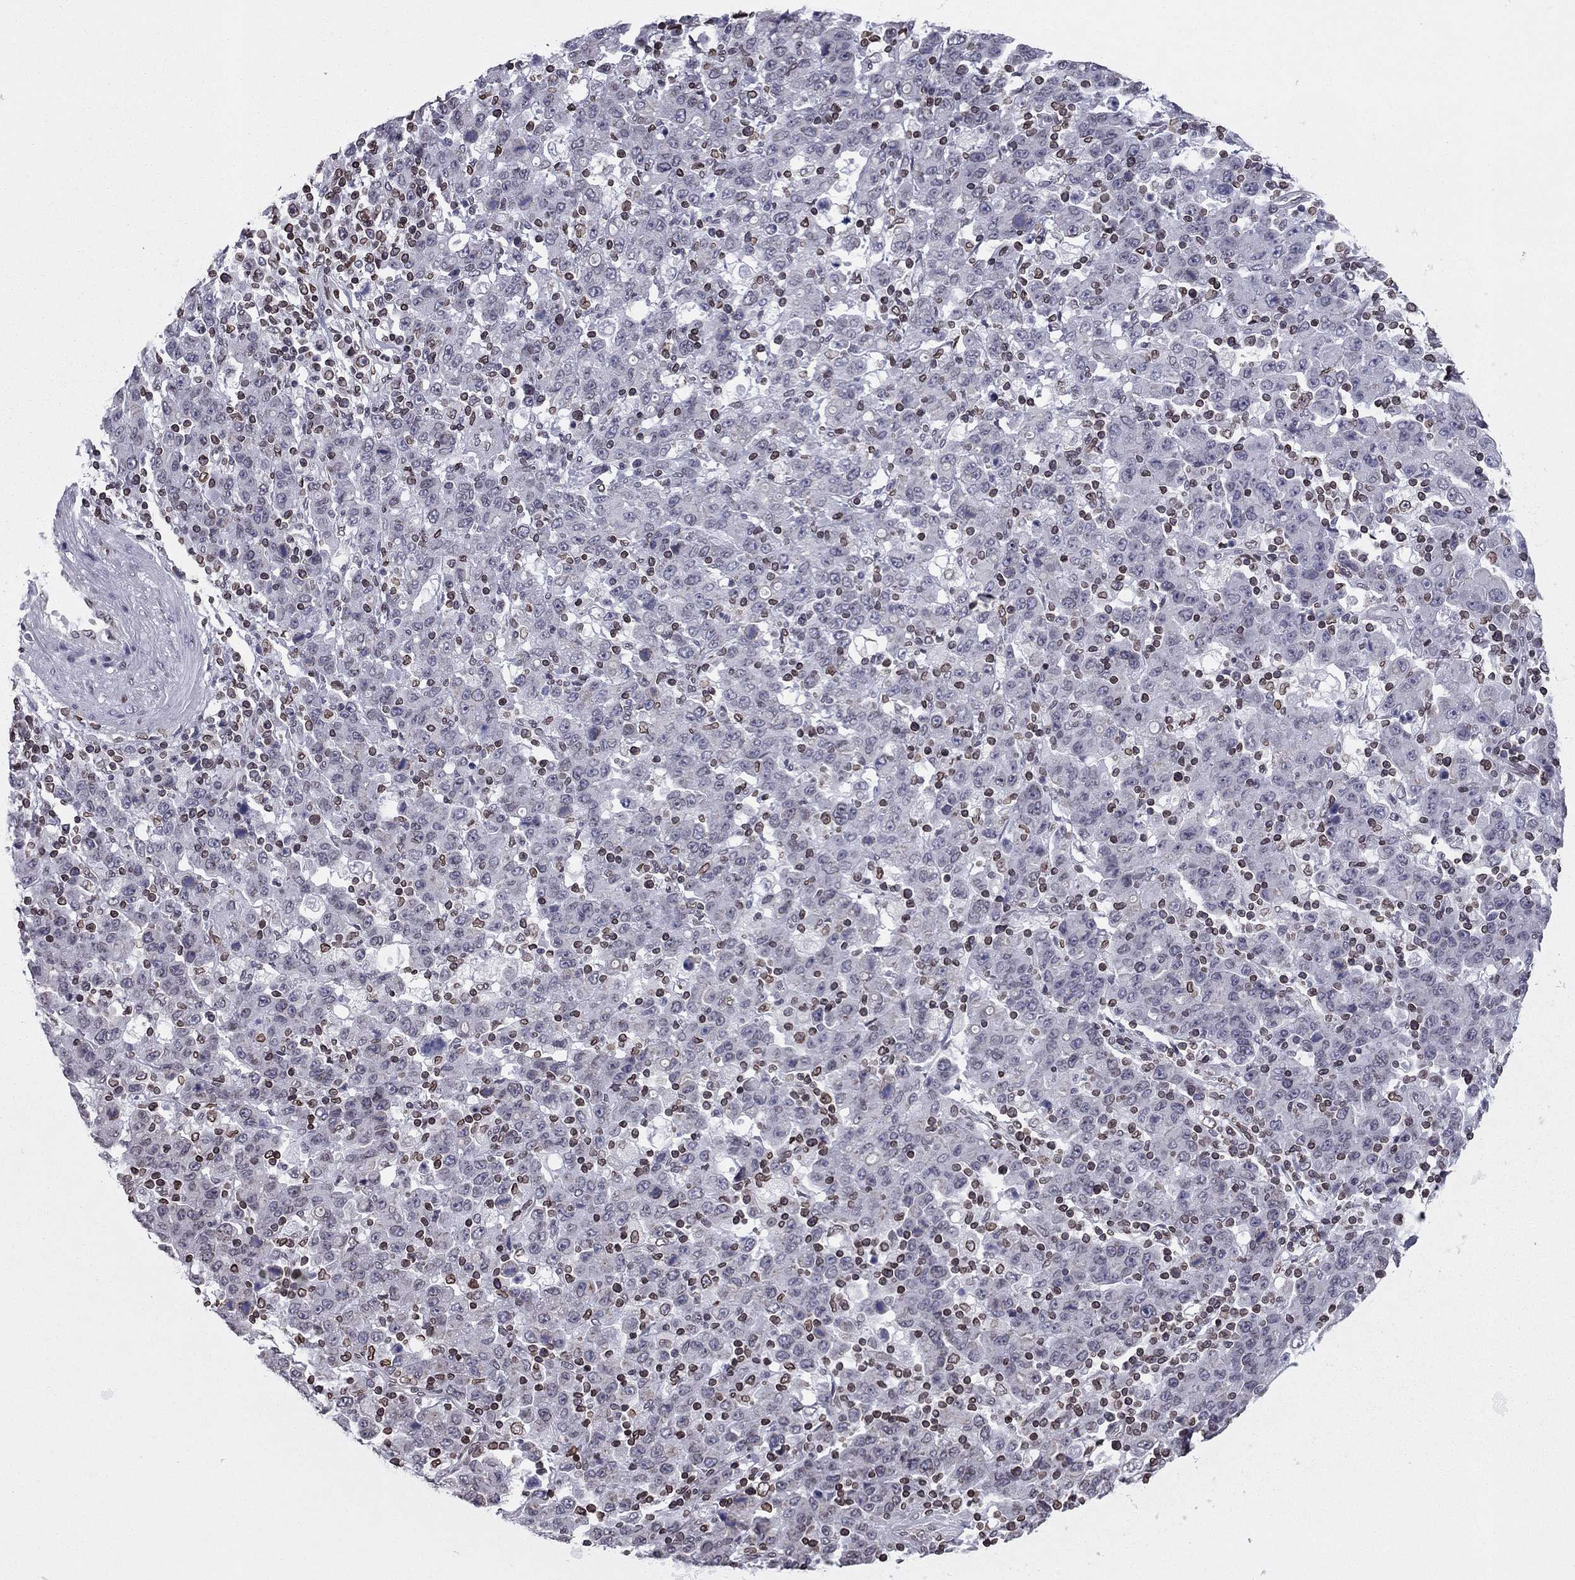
{"staining": {"intensity": "negative", "quantity": "none", "location": "none"}, "tissue": "stomach cancer", "cell_type": "Tumor cells", "image_type": "cancer", "snomed": [{"axis": "morphology", "description": "Adenocarcinoma, NOS"}, {"axis": "topography", "description": "Stomach, upper"}], "caption": "This is an IHC image of stomach cancer (adenocarcinoma). There is no staining in tumor cells.", "gene": "ESPL1", "patient": {"sex": "male", "age": 69}}